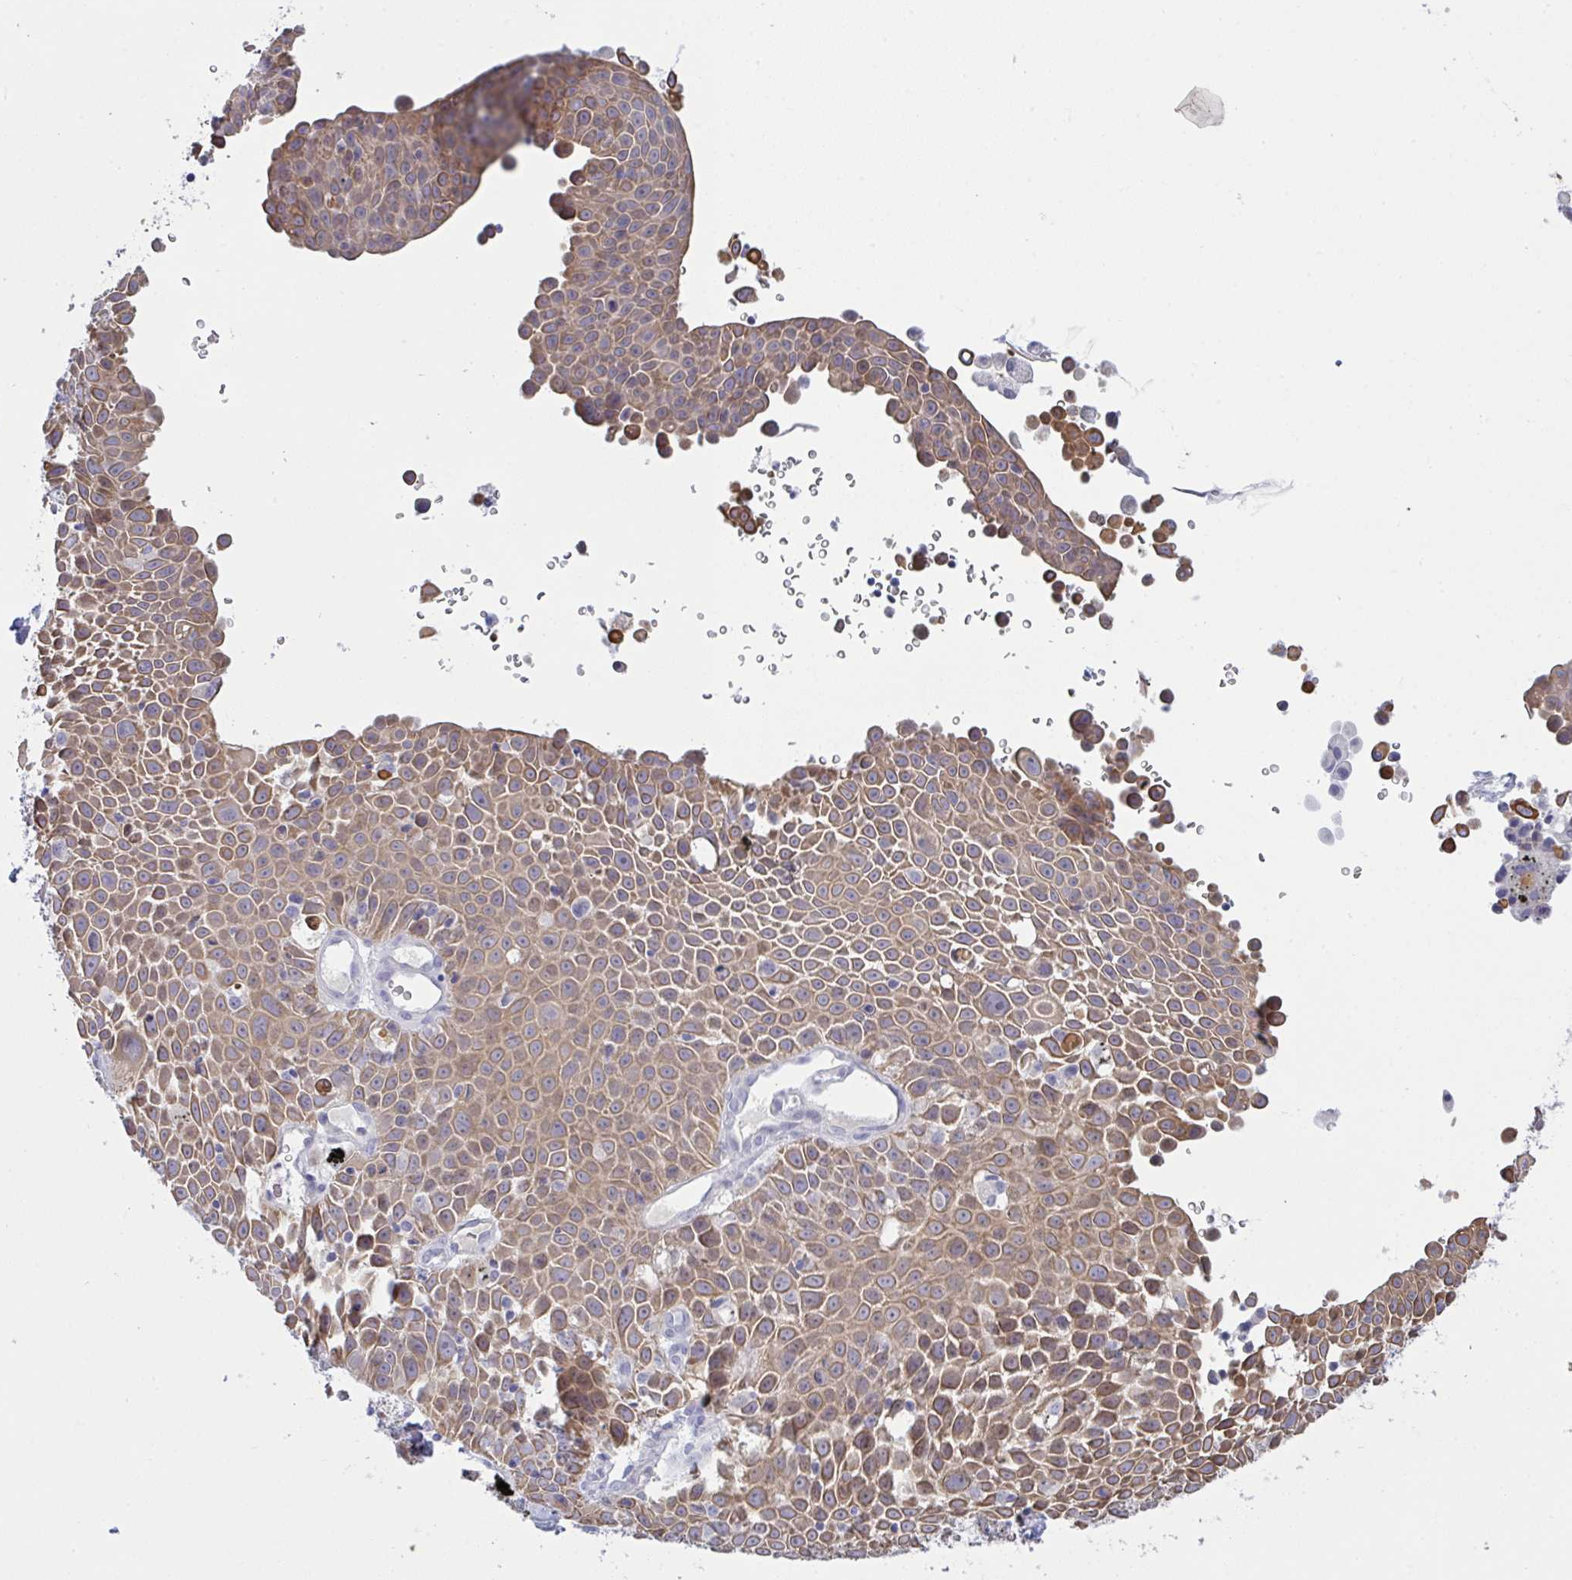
{"staining": {"intensity": "moderate", "quantity": ">75%", "location": "cytoplasmic/membranous"}, "tissue": "lung cancer", "cell_type": "Tumor cells", "image_type": "cancer", "snomed": [{"axis": "morphology", "description": "Squamous cell carcinoma, NOS"}, {"axis": "morphology", "description": "Squamous cell carcinoma, metastatic, NOS"}, {"axis": "topography", "description": "Lymph node"}, {"axis": "topography", "description": "Lung"}], "caption": "Immunohistochemistry (IHC) micrograph of lung metastatic squamous cell carcinoma stained for a protein (brown), which shows medium levels of moderate cytoplasmic/membranous staining in approximately >75% of tumor cells.", "gene": "TENT5D", "patient": {"sex": "female", "age": 62}}